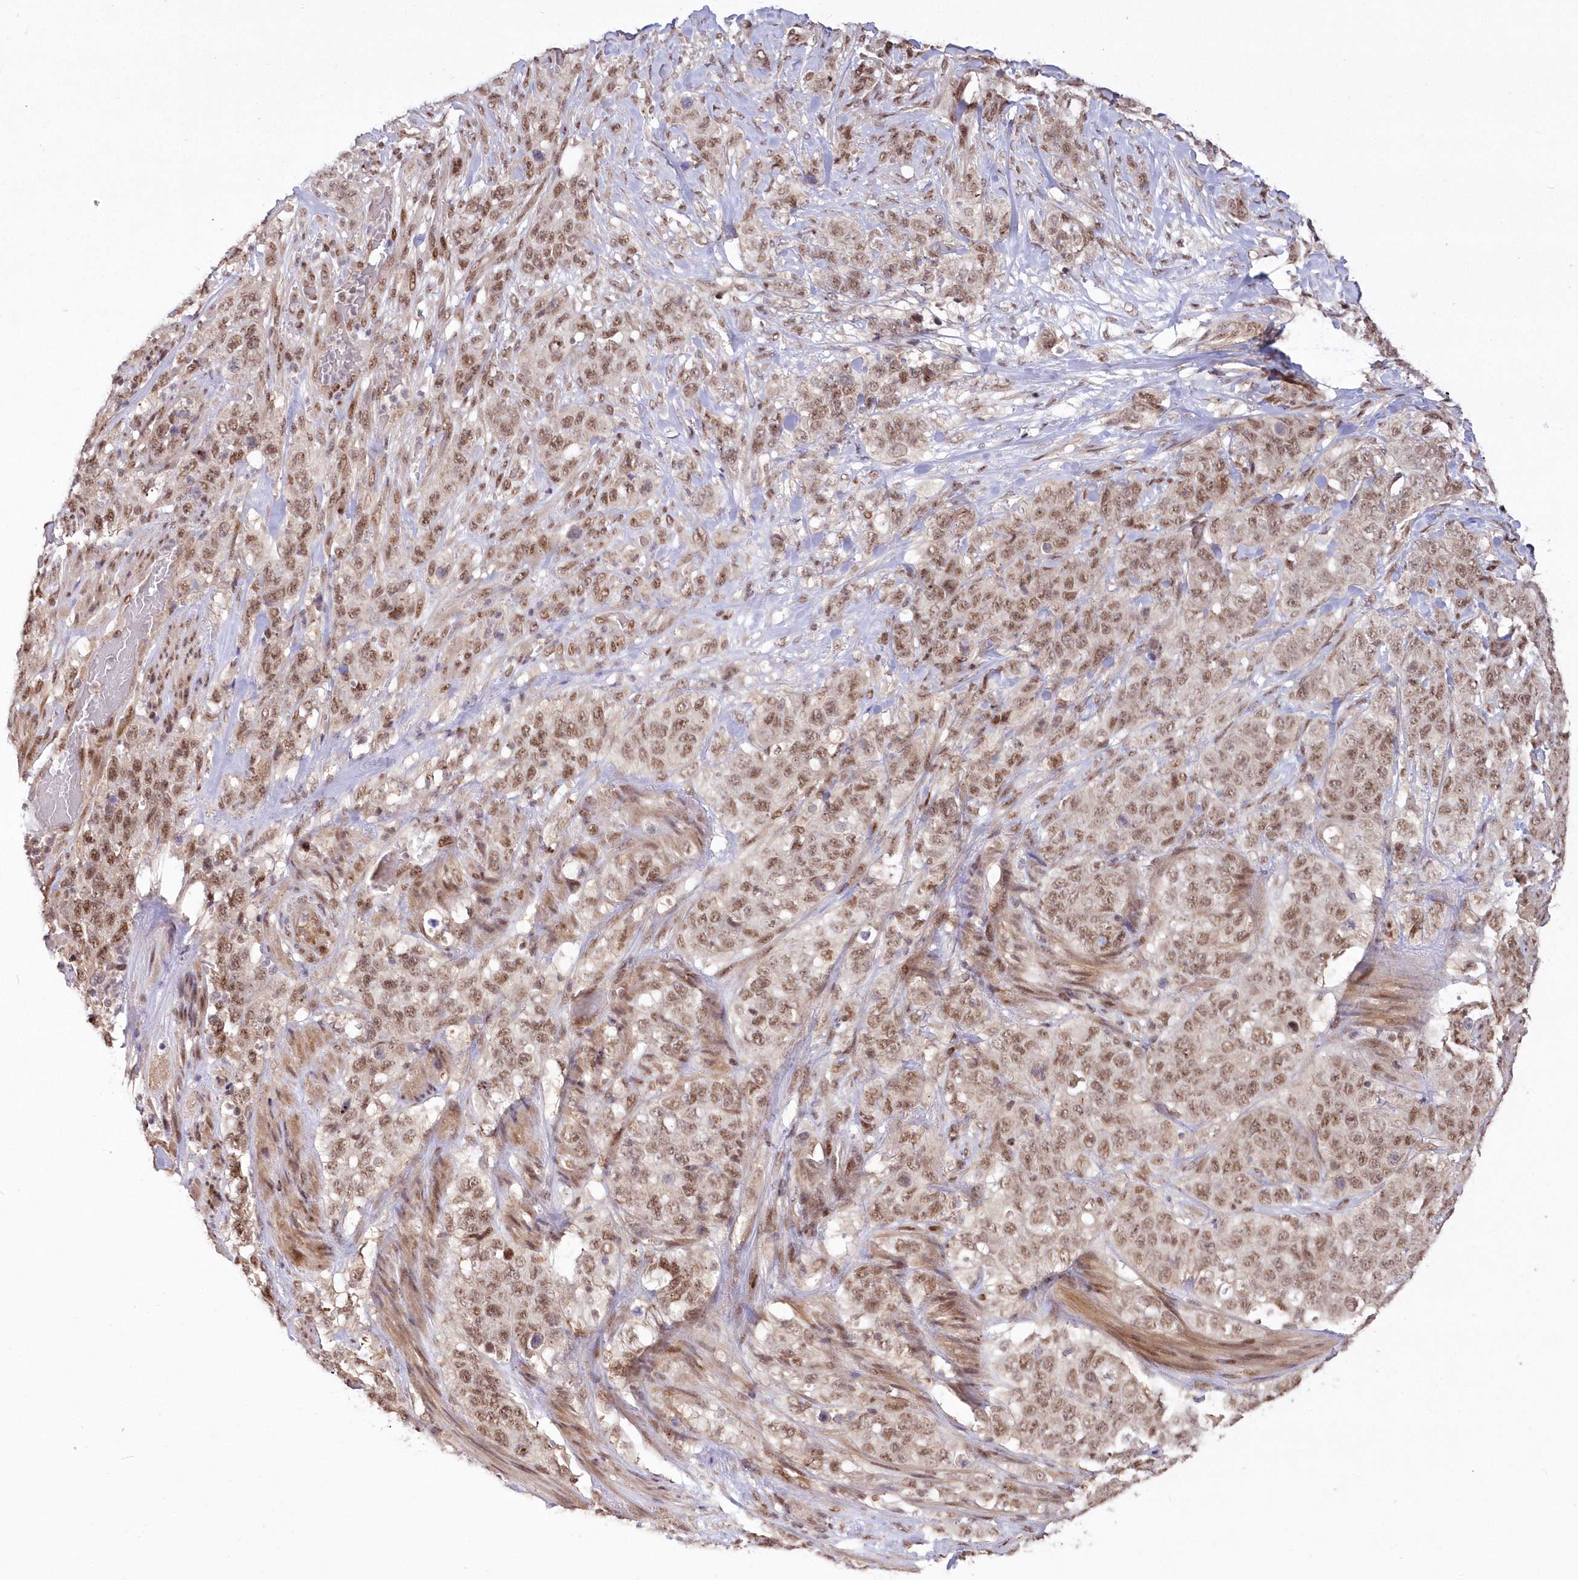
{"staining": {"intensity": "moderate", "quantity": ">75%", "location": "nuclear"}, "tissue": "stomach cancer", "cell_type": "Tumor cells", "image_type": "cancer", "snomed": [{"axis": "morphology", "description": "Adenocarcinoma, NOS"}, {"axis": "topography", "description": "Stomach"}], "caption": "Stomach cancer (adenocarcinoma) tissue shows moderate nuclear staining in about >75% of tumor cells", "gene": "WBP1L", "patient": {"sex": "male", "age": 48}}